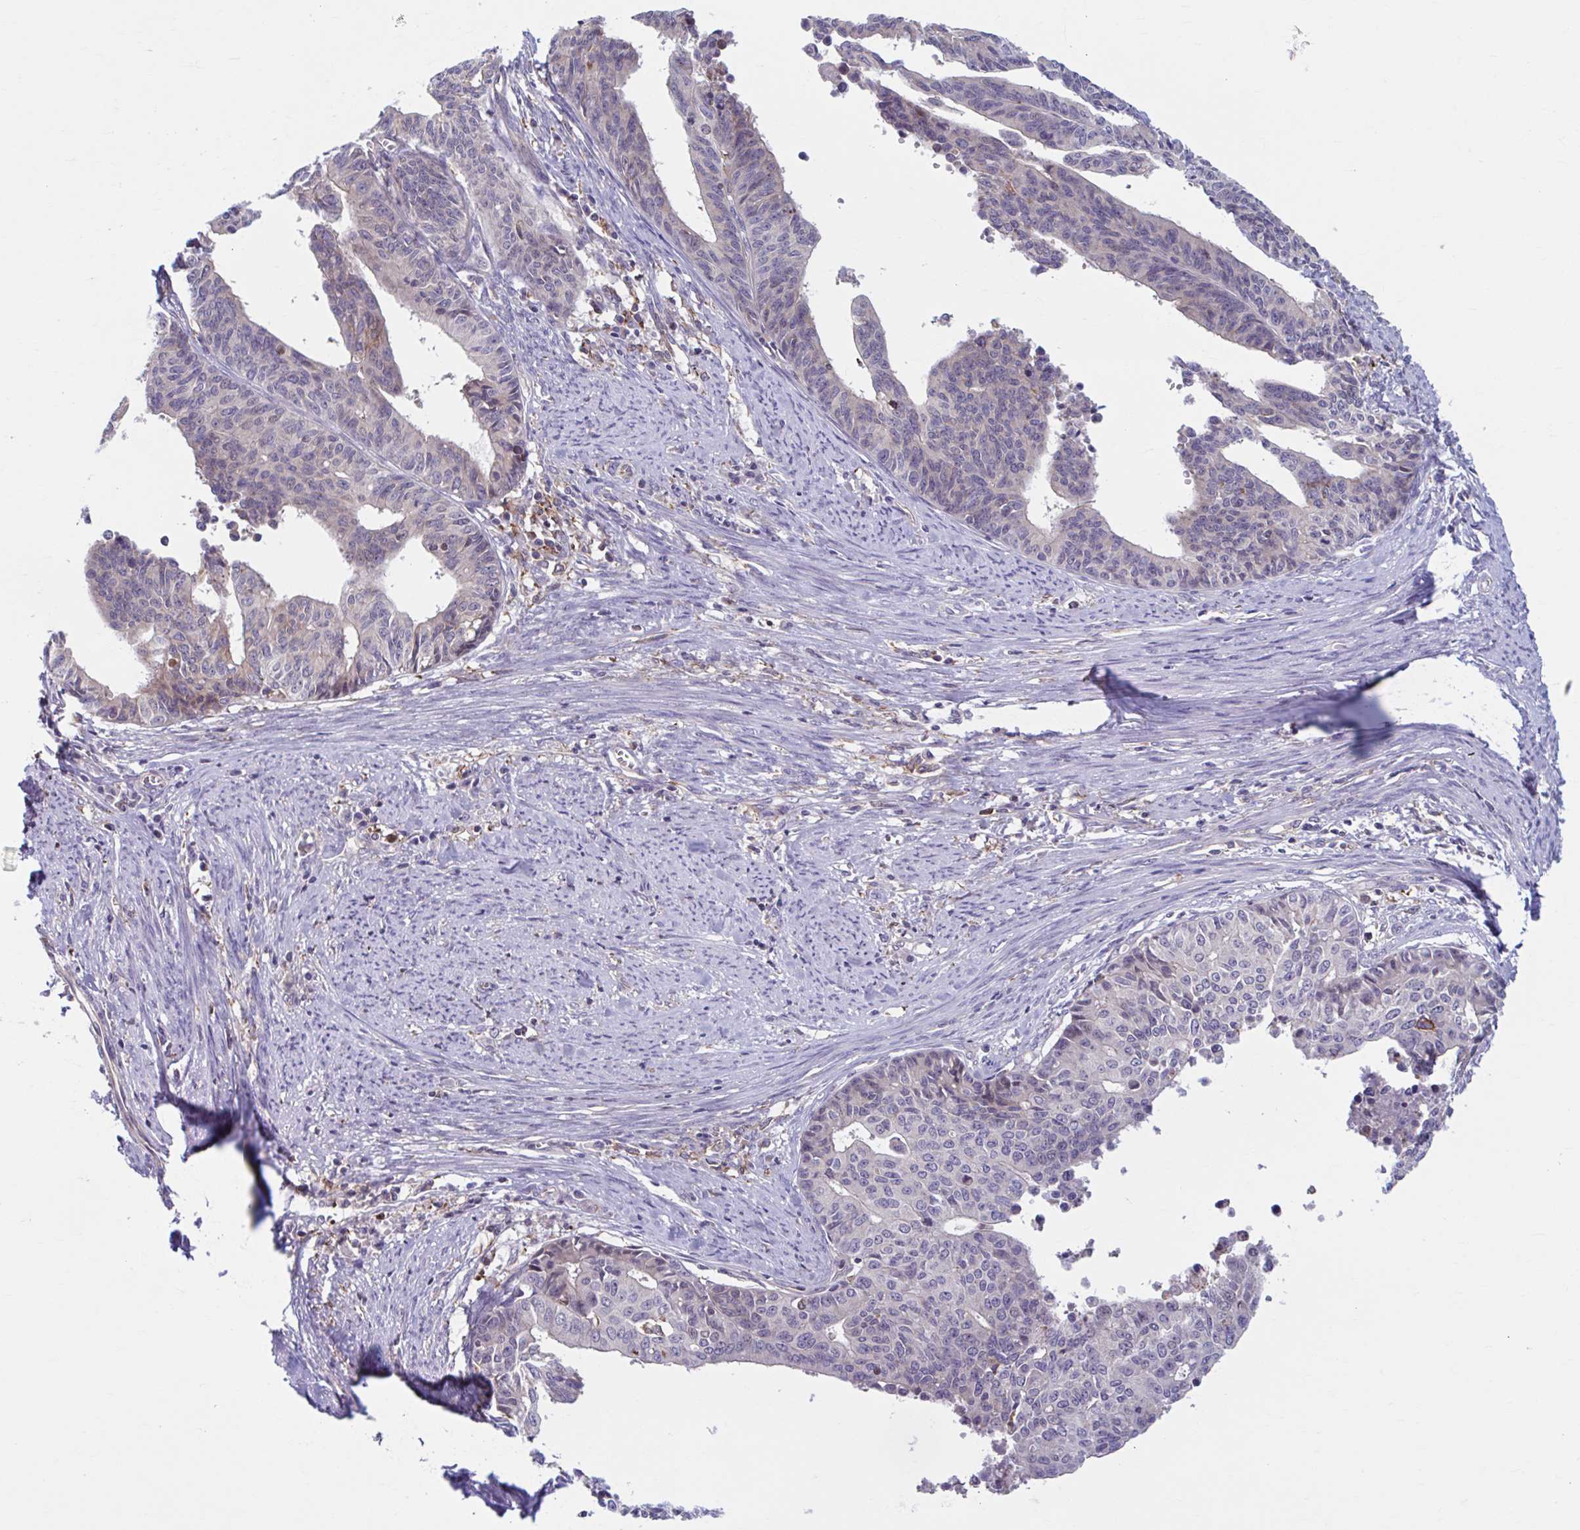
{"staining": {"intensity": "weak", "quantity": "<25%", "location": "cytoplasmic/membranous"}, "tissue": "endometrial cancer", "cell_type": "Tumor cells", "image_type": "cancer", "snomed": [{"axis": "morphology", "description": "Adenocarcinoma, NOS"}, {"axis": "topography", "description": "Endometrium"}], "caption": "An image of endometrial cancer stained for a protein displays no brown staining in tumor cells.", "gene": "ADAT3", "patient": {"sex": "female", "age": 65}}